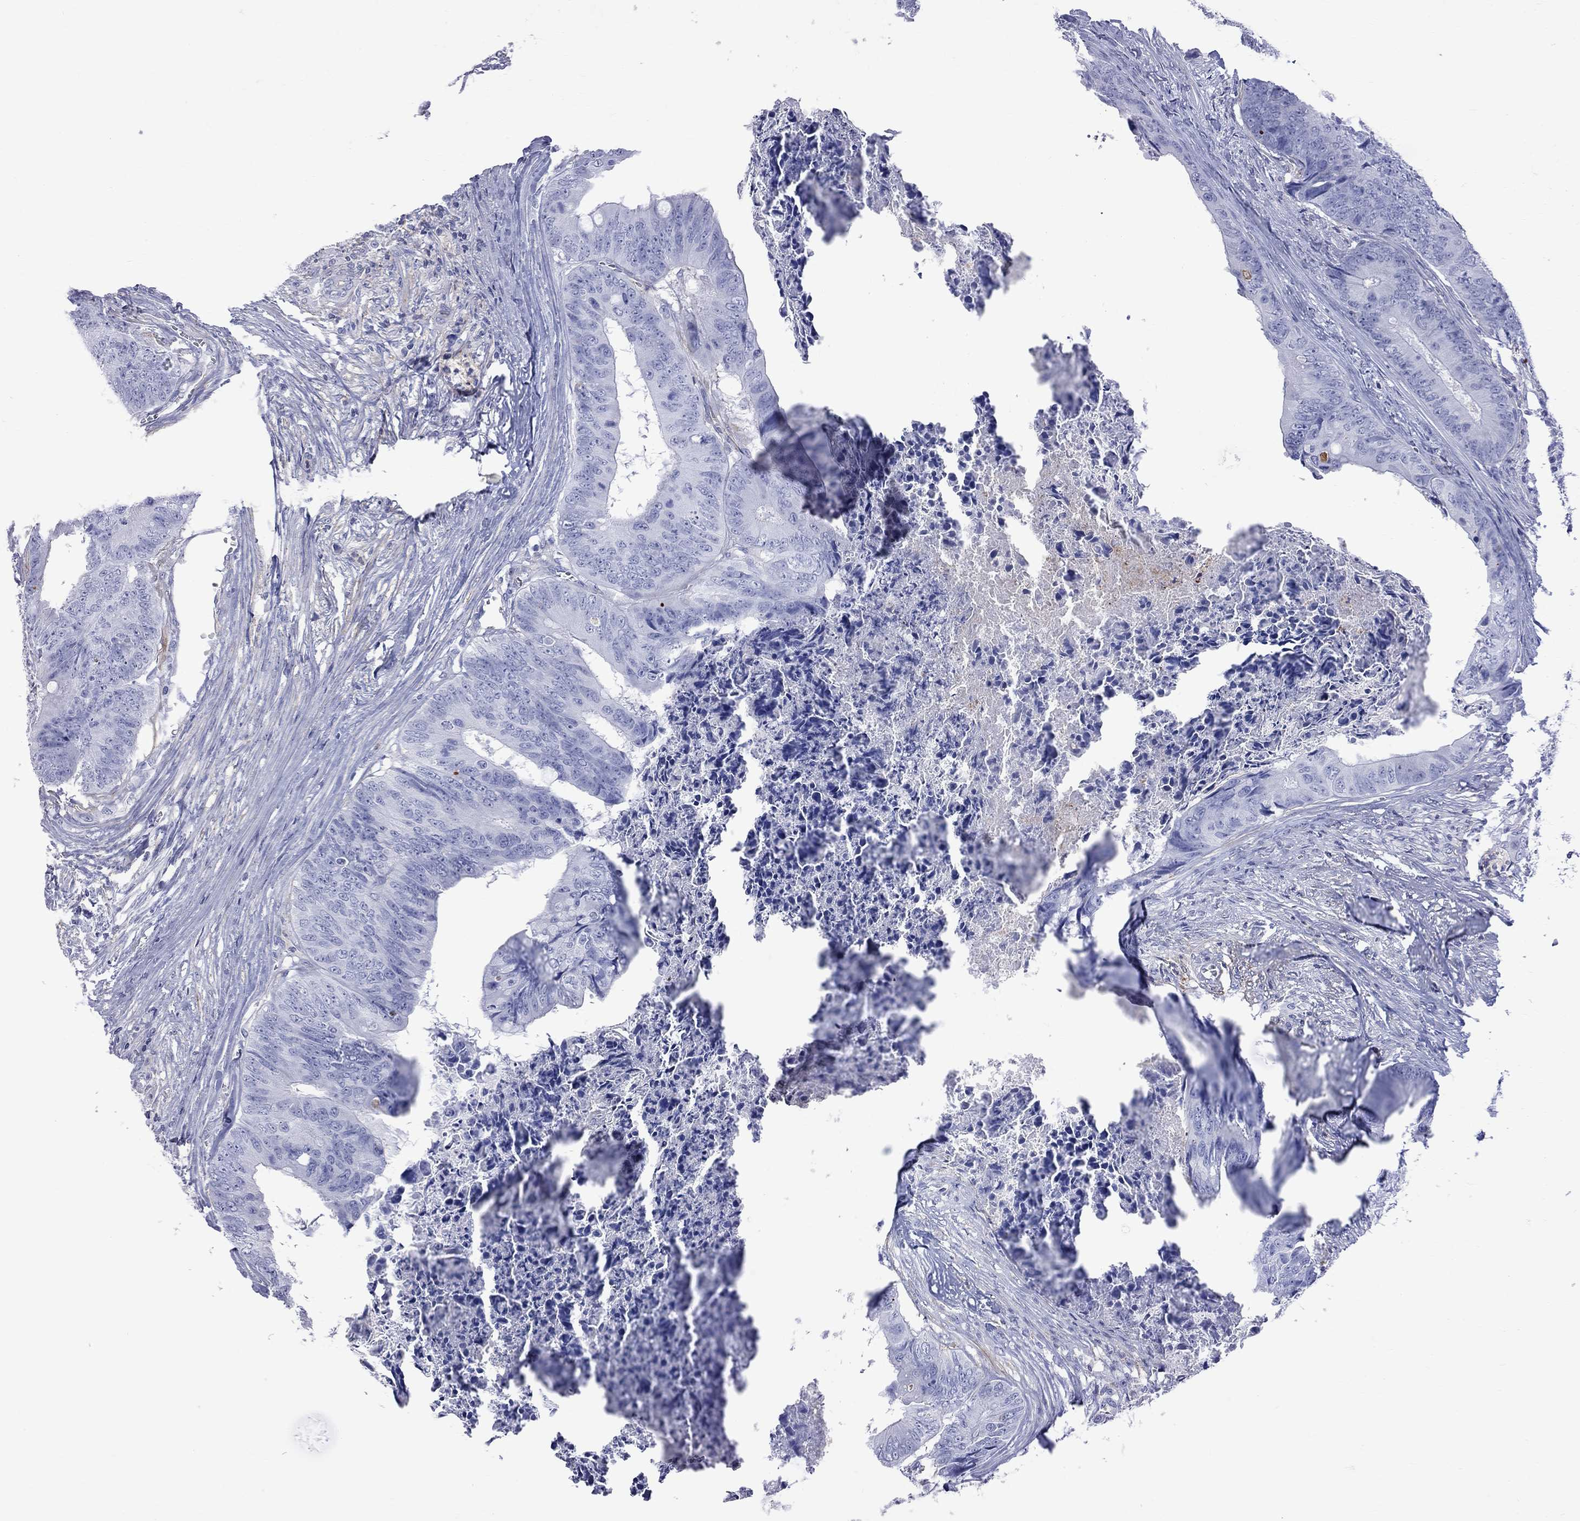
{"staining": {"intensity": "negative", "quantity": "none", "location": "none"}, "tissue": "colorectal cancer", "cell_type": "Tumor cells", "image_type": "cancer", "snomed": [{"axis": "morphology", "description": "Adenocarcinoma, NOS"}, {"axis": "topography", "description": "Colon"}], "caption": "Immunohistochemistry histopathology image of neoplastic tissue: colorectal adenocarcinoma stained with DAB exhibits no significant protein expression in tumor cells.", "gene": "S100A3", "patient": {"sex": "male", "age": 84}}